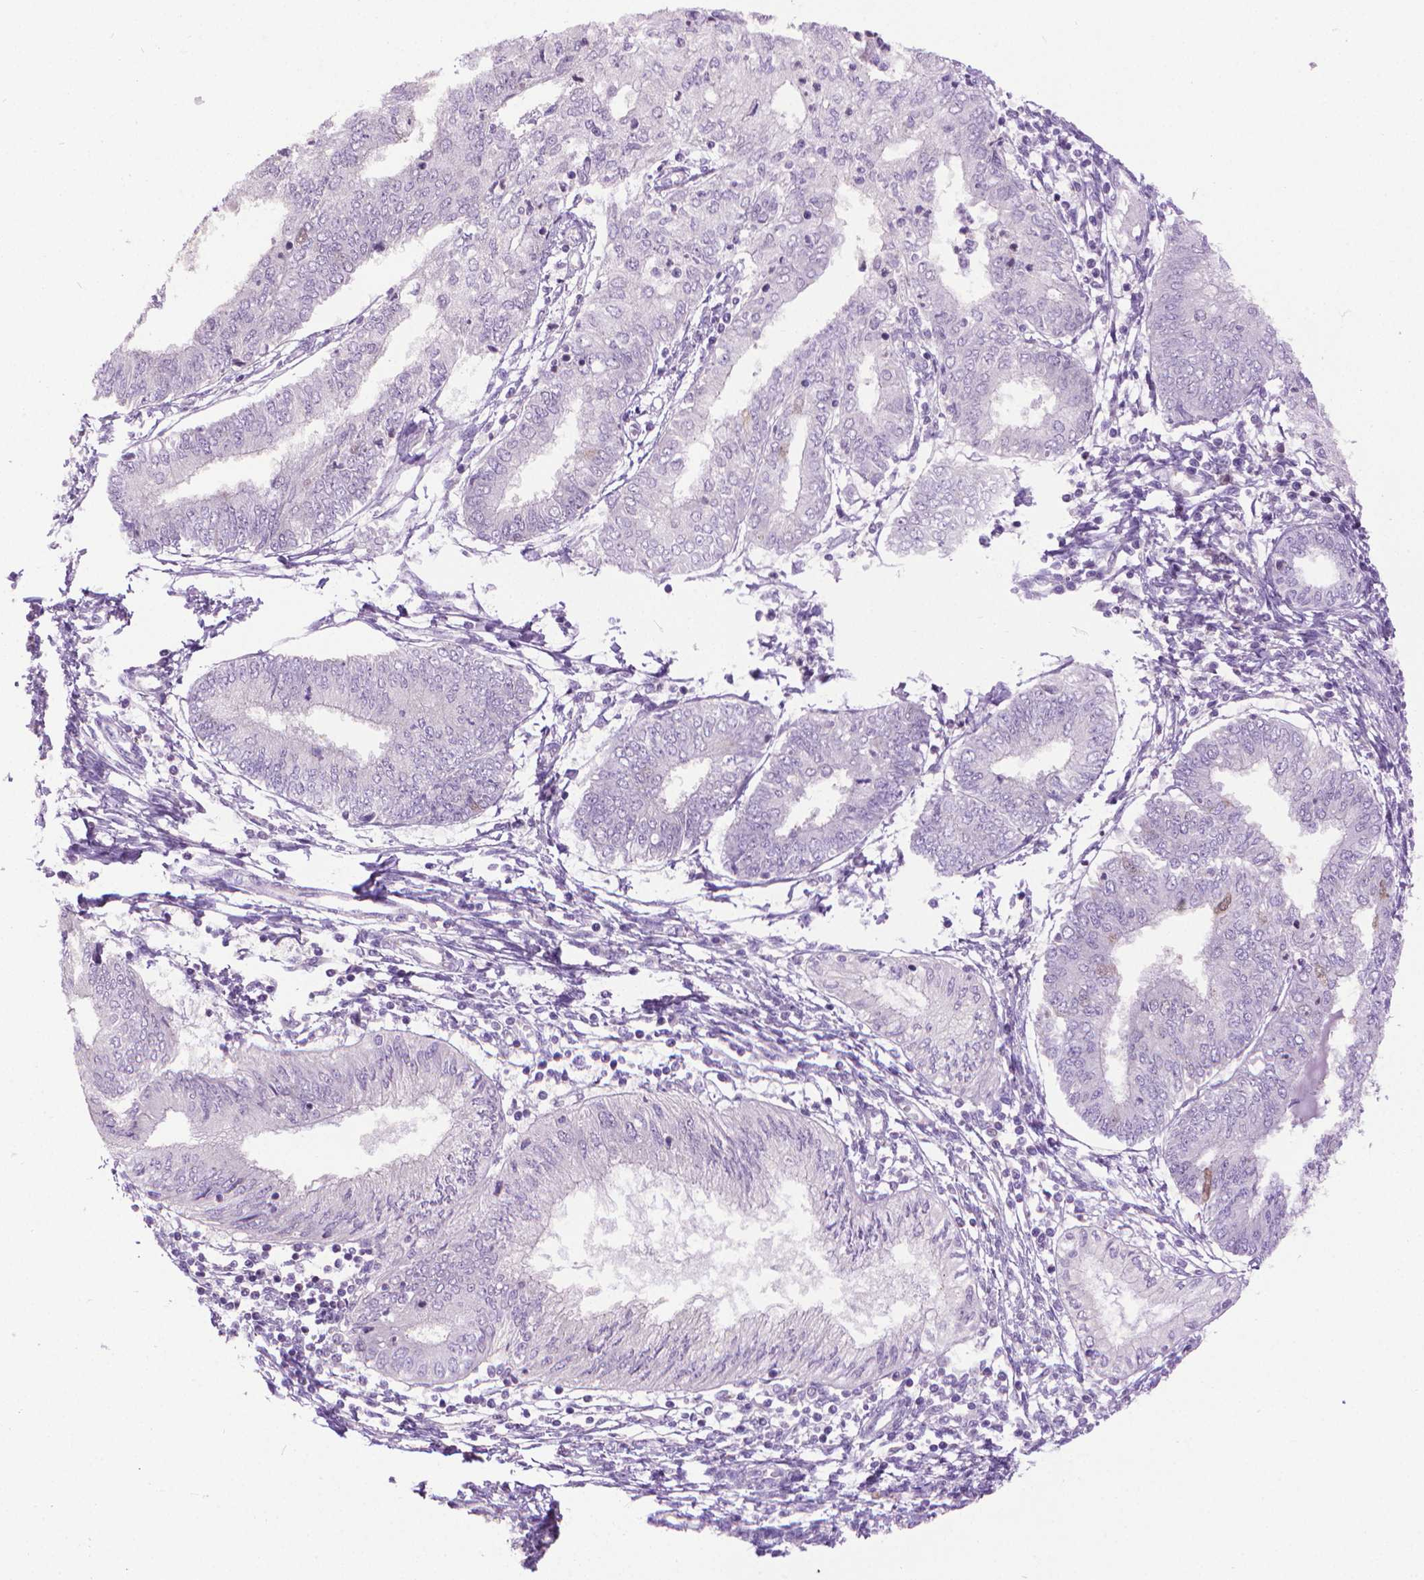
{"staining": {"intensity": "negative", "quantity": "none", "location": "none"}, "tissue": "endometrial cancer", "cell_type": "Tumor cells", "image_type": "cancer", "snomed": [{"axis": "morphology", "description": "Adenocarcinoma, NOS"}, {"axis": "topography", "description": "Endometrium"}], "caption": "This is an immunohistochemistry micrograph of endometrial cancer. There is no expression in tumor cells.", "gene": "CDKN2D", "patient": {"sex": "female", "age": 68}}